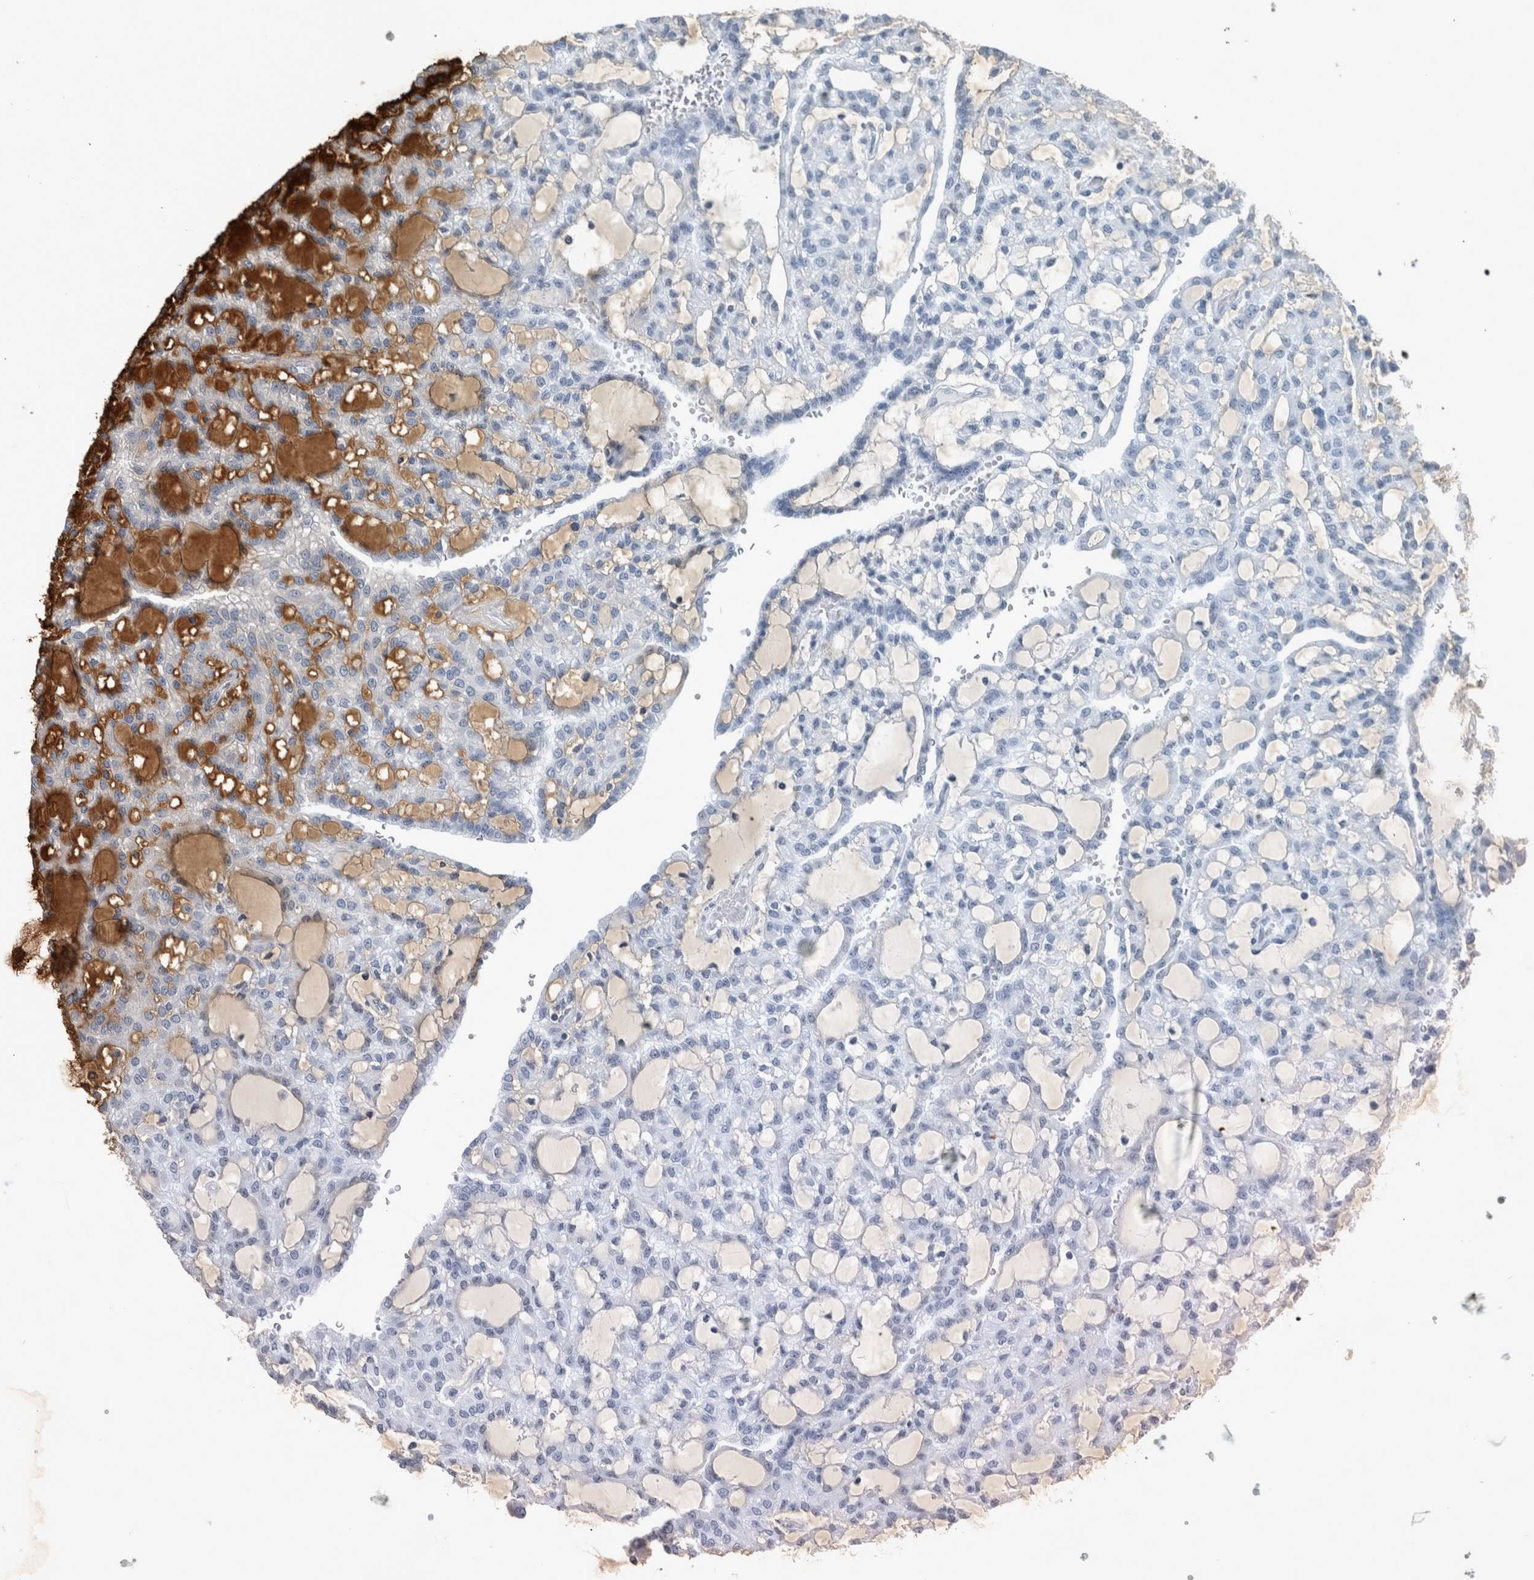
{"staining": {"intensity": "negative", "quantity": "none", "location": "none"}, "tissue": "renal cancer", "cell_type": "Tumor cells", "image_type": "cancer", "snomed": [{"axis": "morphology", "description": "Adenocarcinoma, NOS"}, {"axis": "topography", "description": "Kidney"}], "caption": "Renal cancer (adenocarcinoma) was stained to show a protein in brown. There is no significant staining in tumor cells.", "gene": "EXOC8", "patient": {"sex": "male", "age": 63}}